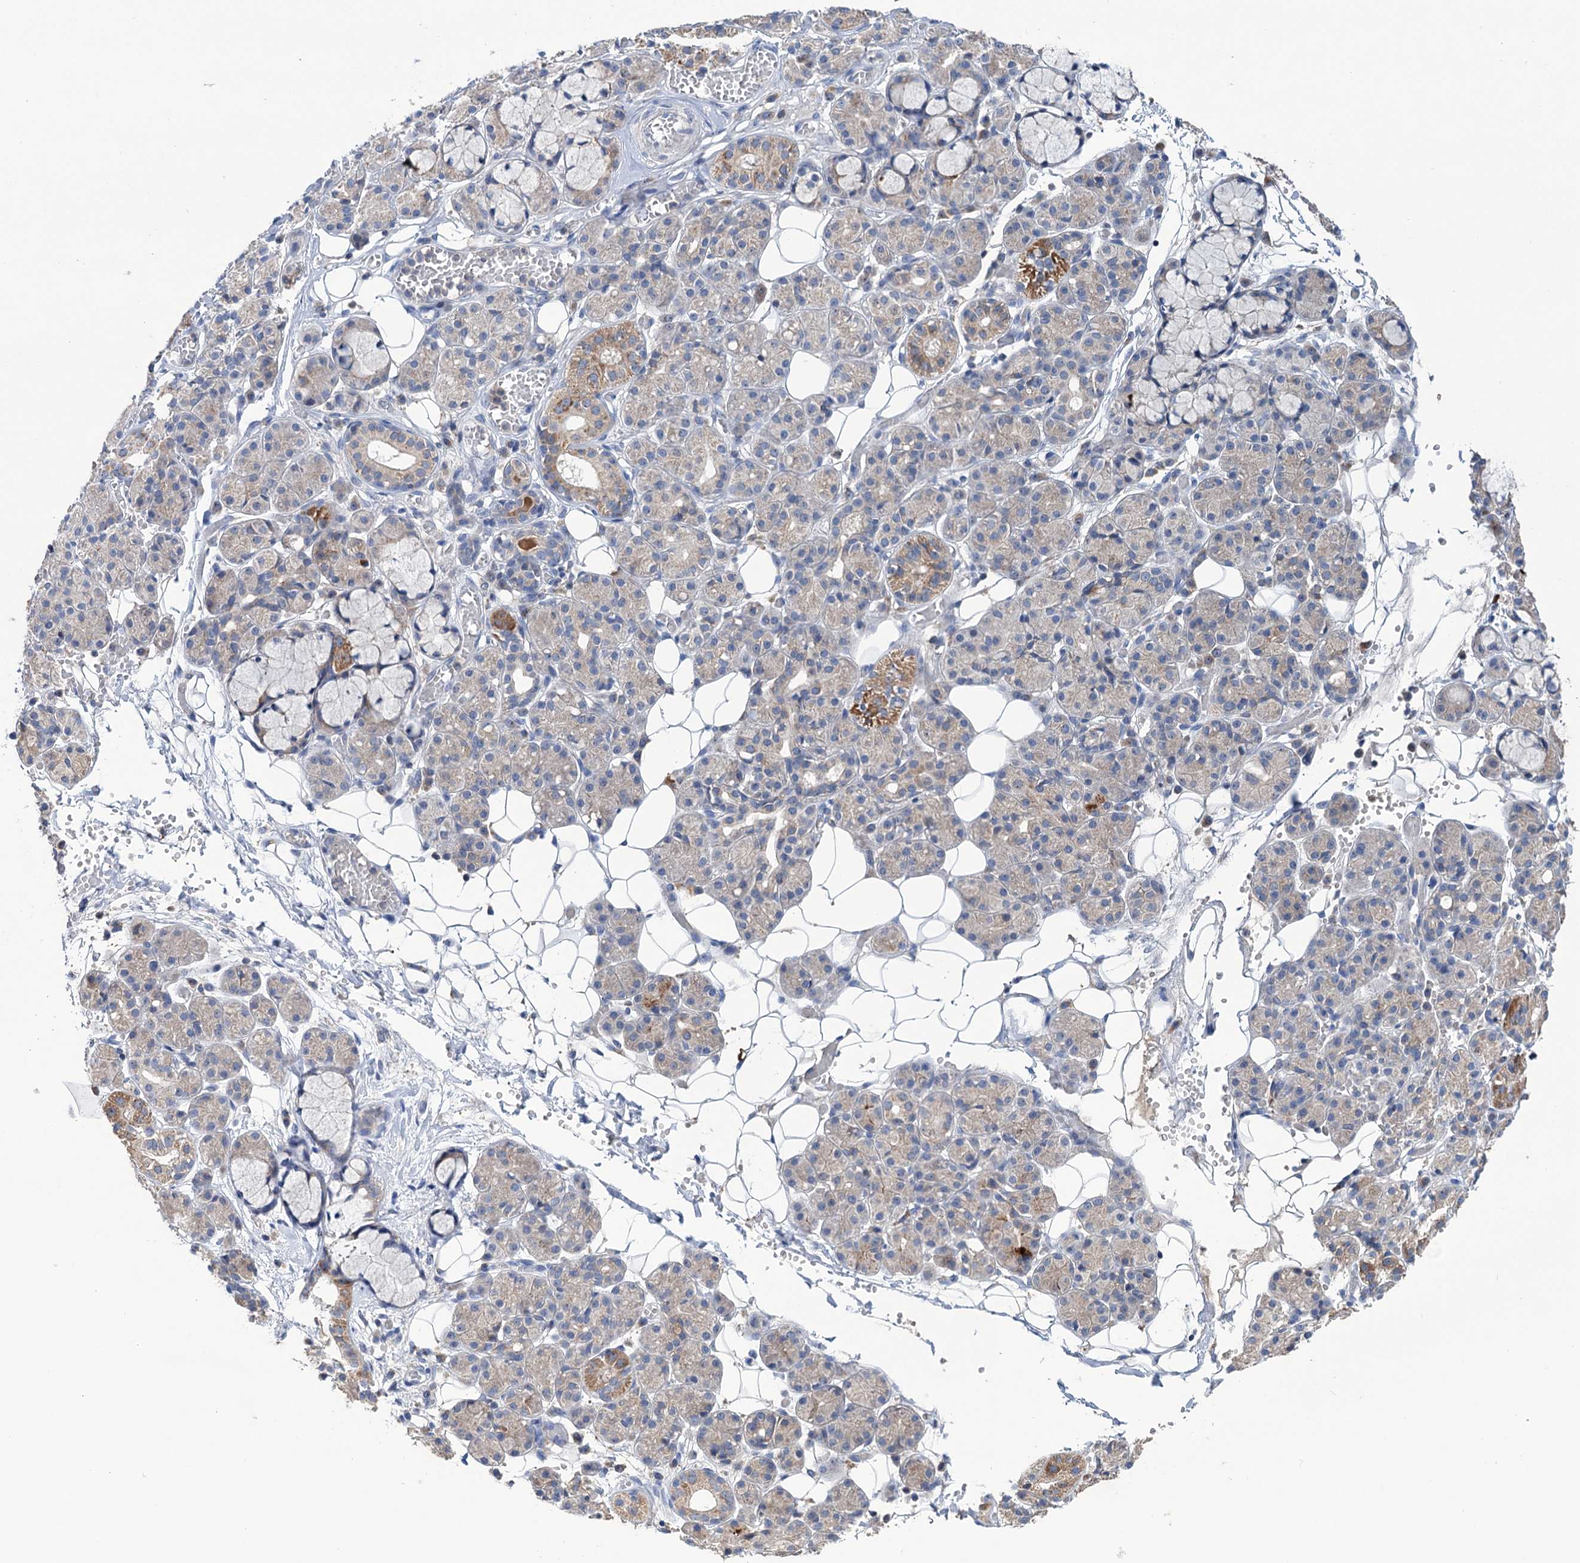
{"staining": {"intensity": "moderate", "quantity": "<25%", "location": "cytoplasmic/membranous"}, "tissue": "salivary gland", "cell_type": "Glandular cells", "image_type": "normal", "snomed": [{"axis": "morphology", "description": "Normal tissue, NOS"}, {"axis": "topography", "description": "Salivary gland"}], "caption": "Moderate cytoplasmic/membranous expression for a protein is seen in approximately <25% of glandular cells of benign salivary gland using immunohistochemistry.", "gene": "HTR3B", "patient": {"sex": "male", "age": 63}}